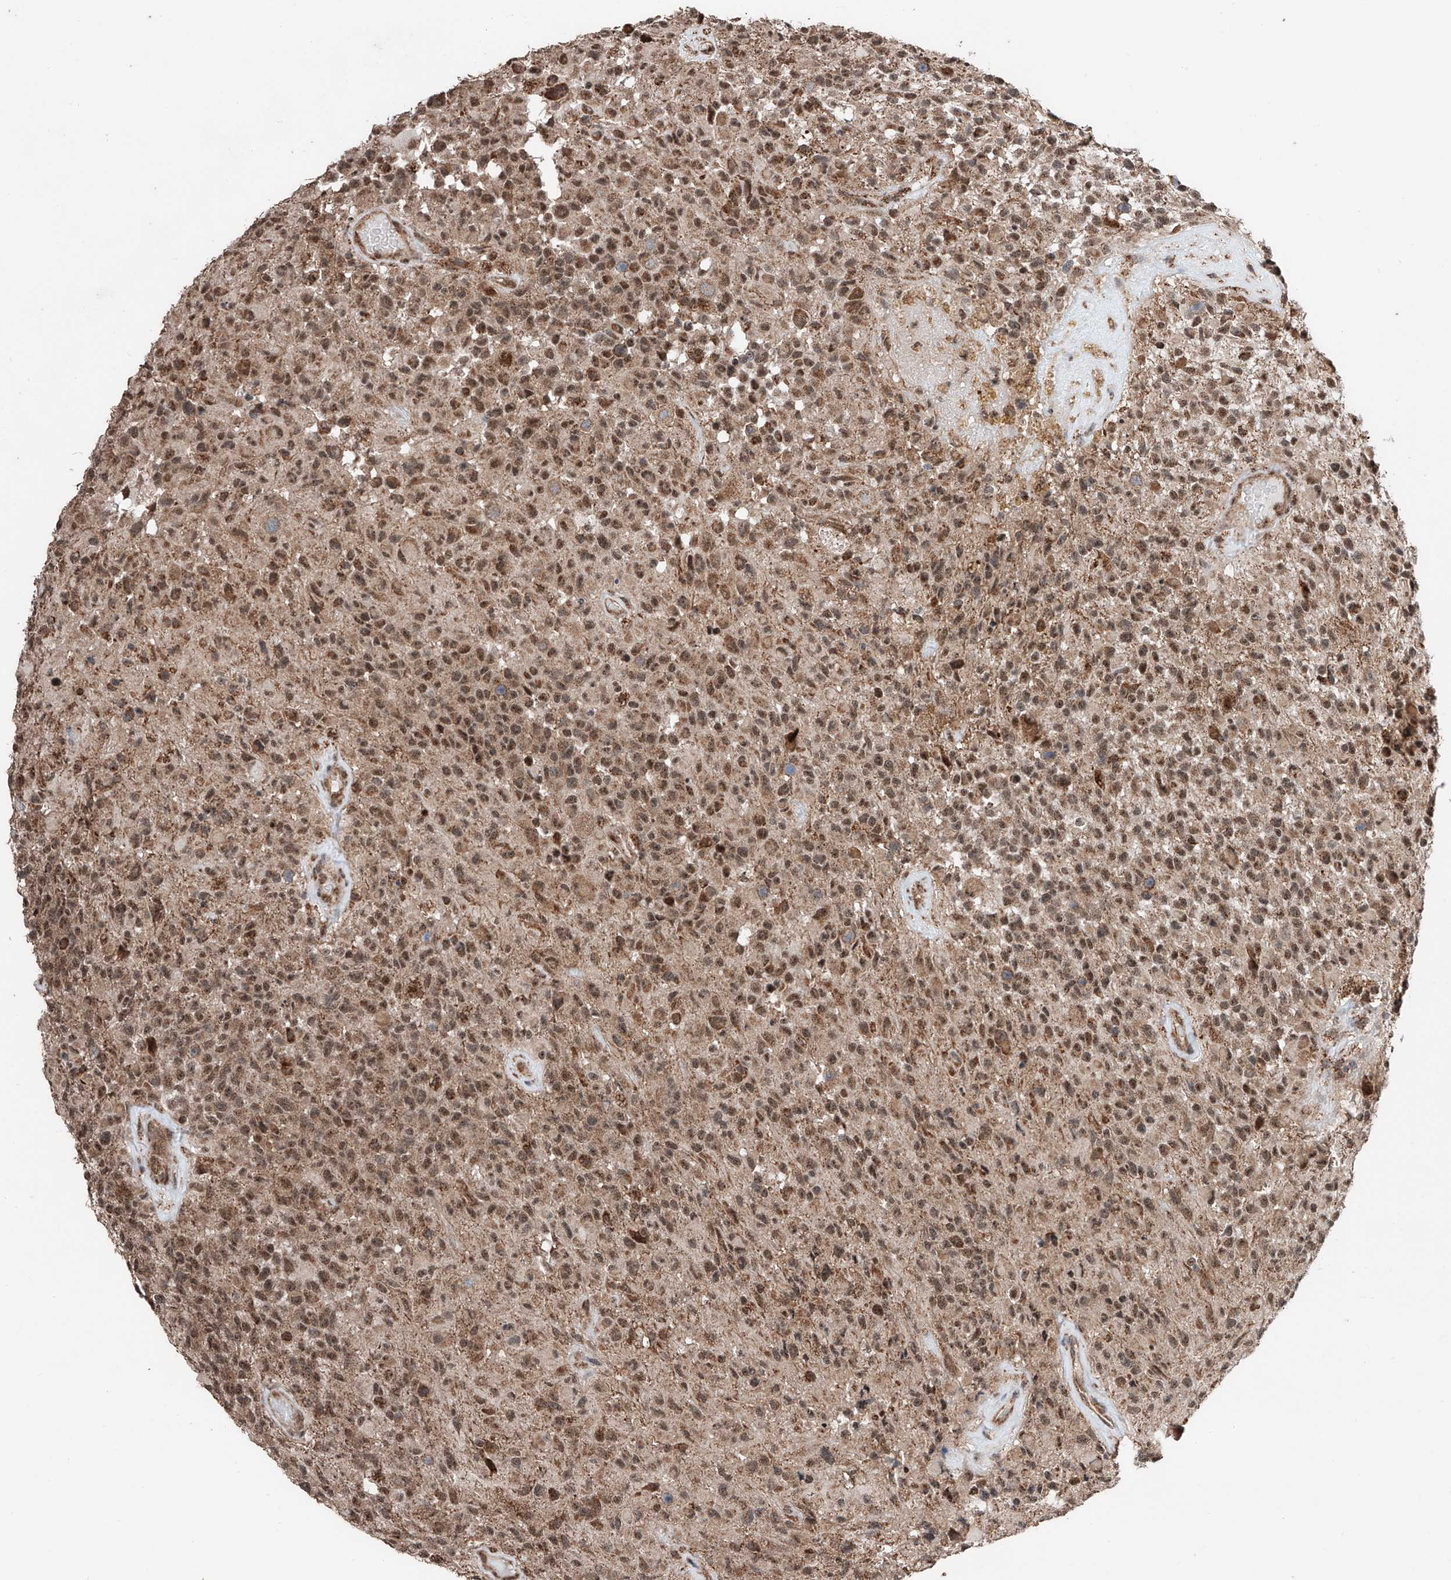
{"staining": {"intensity": "moderate", "quantity": ">75%", "location": "nuclear"}, "tissue": "glioma", "cell_type": "Tumor cells", "image_type": "cancer", "snomed": [{"axis": "morphology", "description": "Glioma, malignant, High grade"}, {"axis": "morphology", "description": "Glioblastoma, NOS"}, {"axis": "topography", "description": "Brain"}], "caption": "Immunohistochemistry (IHC) micrograph of human high-grade glioma (malignant) stained for a protein (brown), which shows medium levels of moderate nuclear expression in about >75% of tumor cells.", "gene": "ZNF445", "patient": {"sex": "male", "age": 60}}